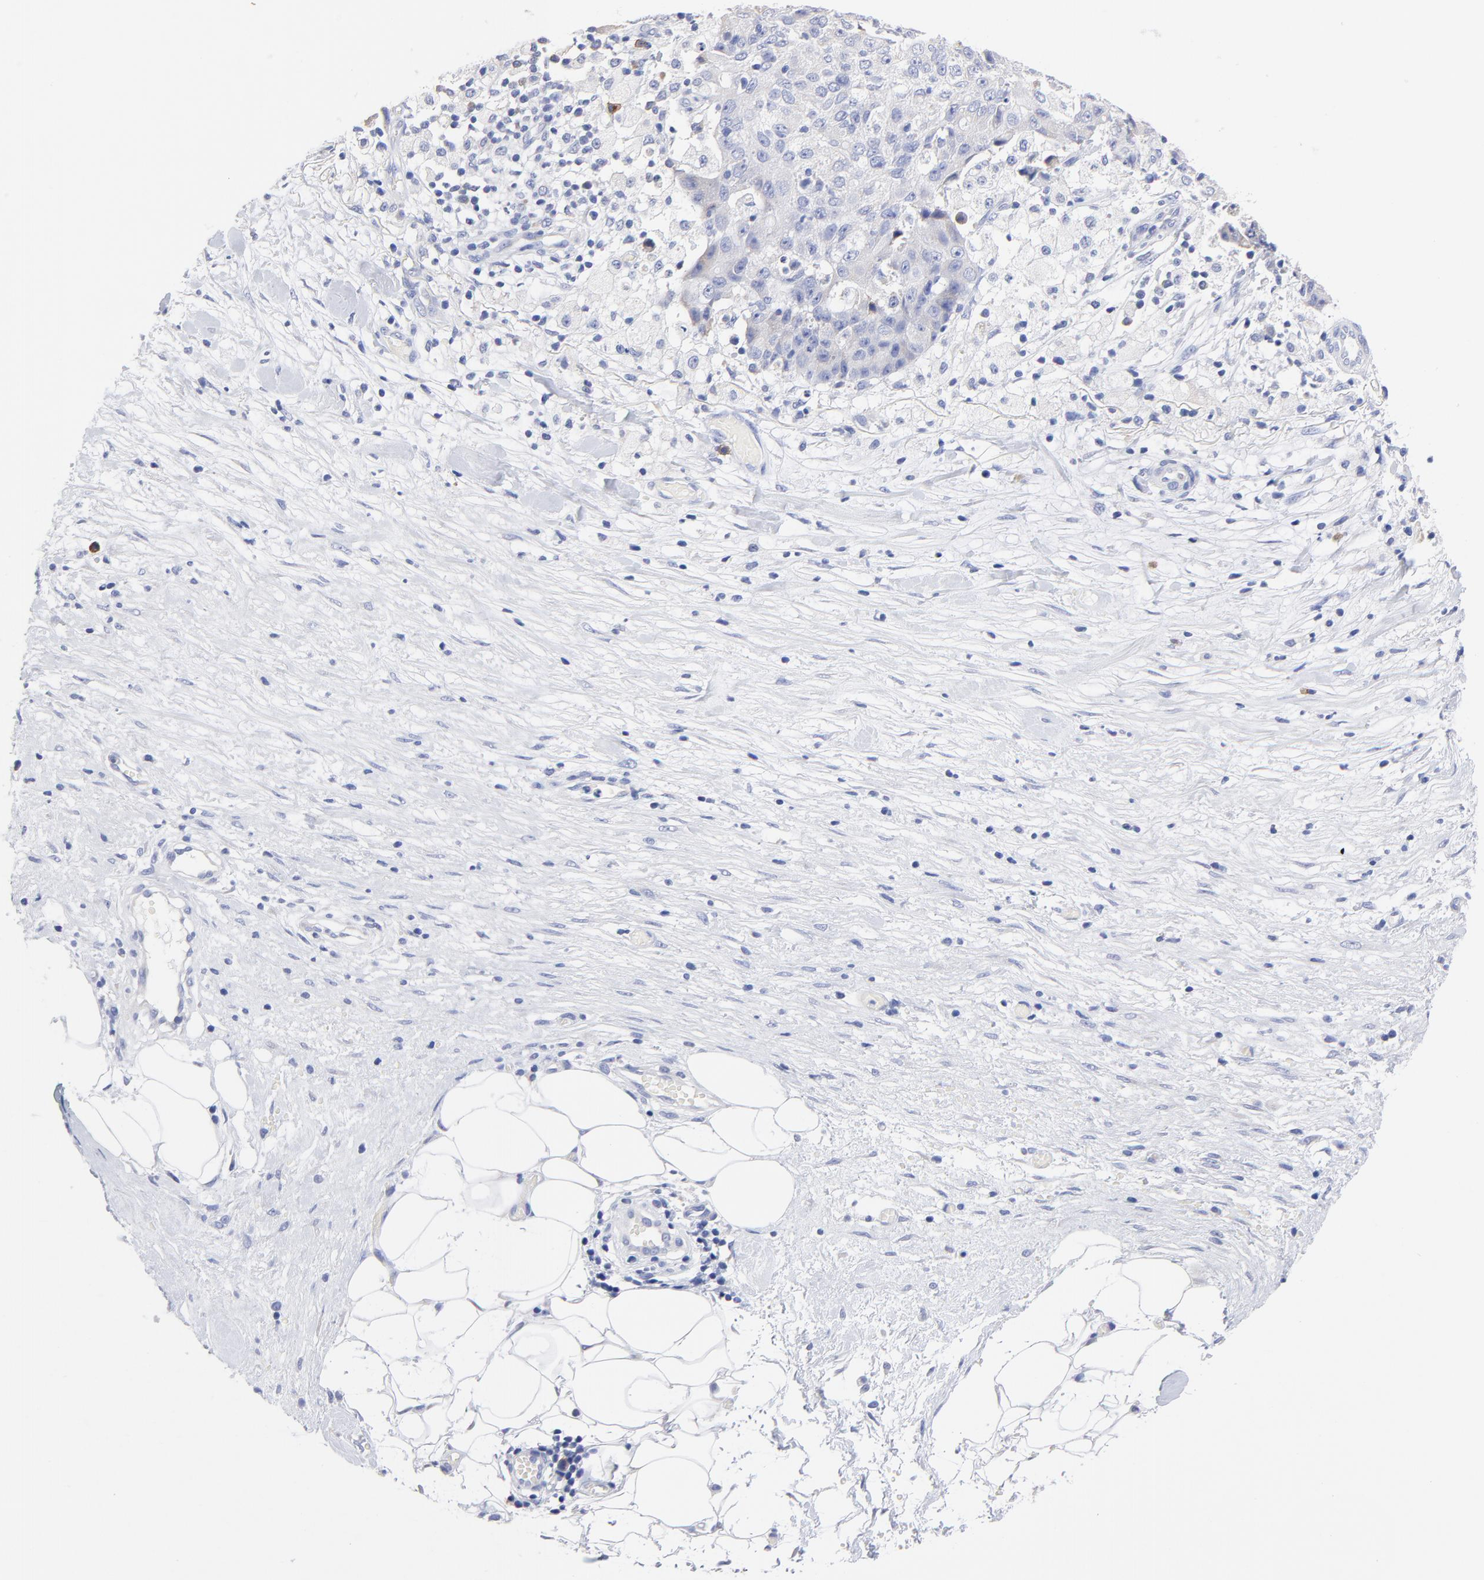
{"staining": {"intensity": "negative", "quantity": "none", "location": "none"}, "tissue": "ovarian cancer", "cell_type": "Tumor cells", "image_type": "cancer", "snomed": [{"axis": "morphology", "description": "Carcinoma, endometroid"}, {"axis": "topography", "description": "Ovary"}], "caption": "High magnification brightfield microscopy of ovarian endometroid carcinoma stained with DAB (3,3'-diaminobenzidine) (brown) and counterstained with hematoxylin (blue): tumor cells show no significant expression.", "gene": "LAX1", "patient": {"sex": "female", "age": 42}}